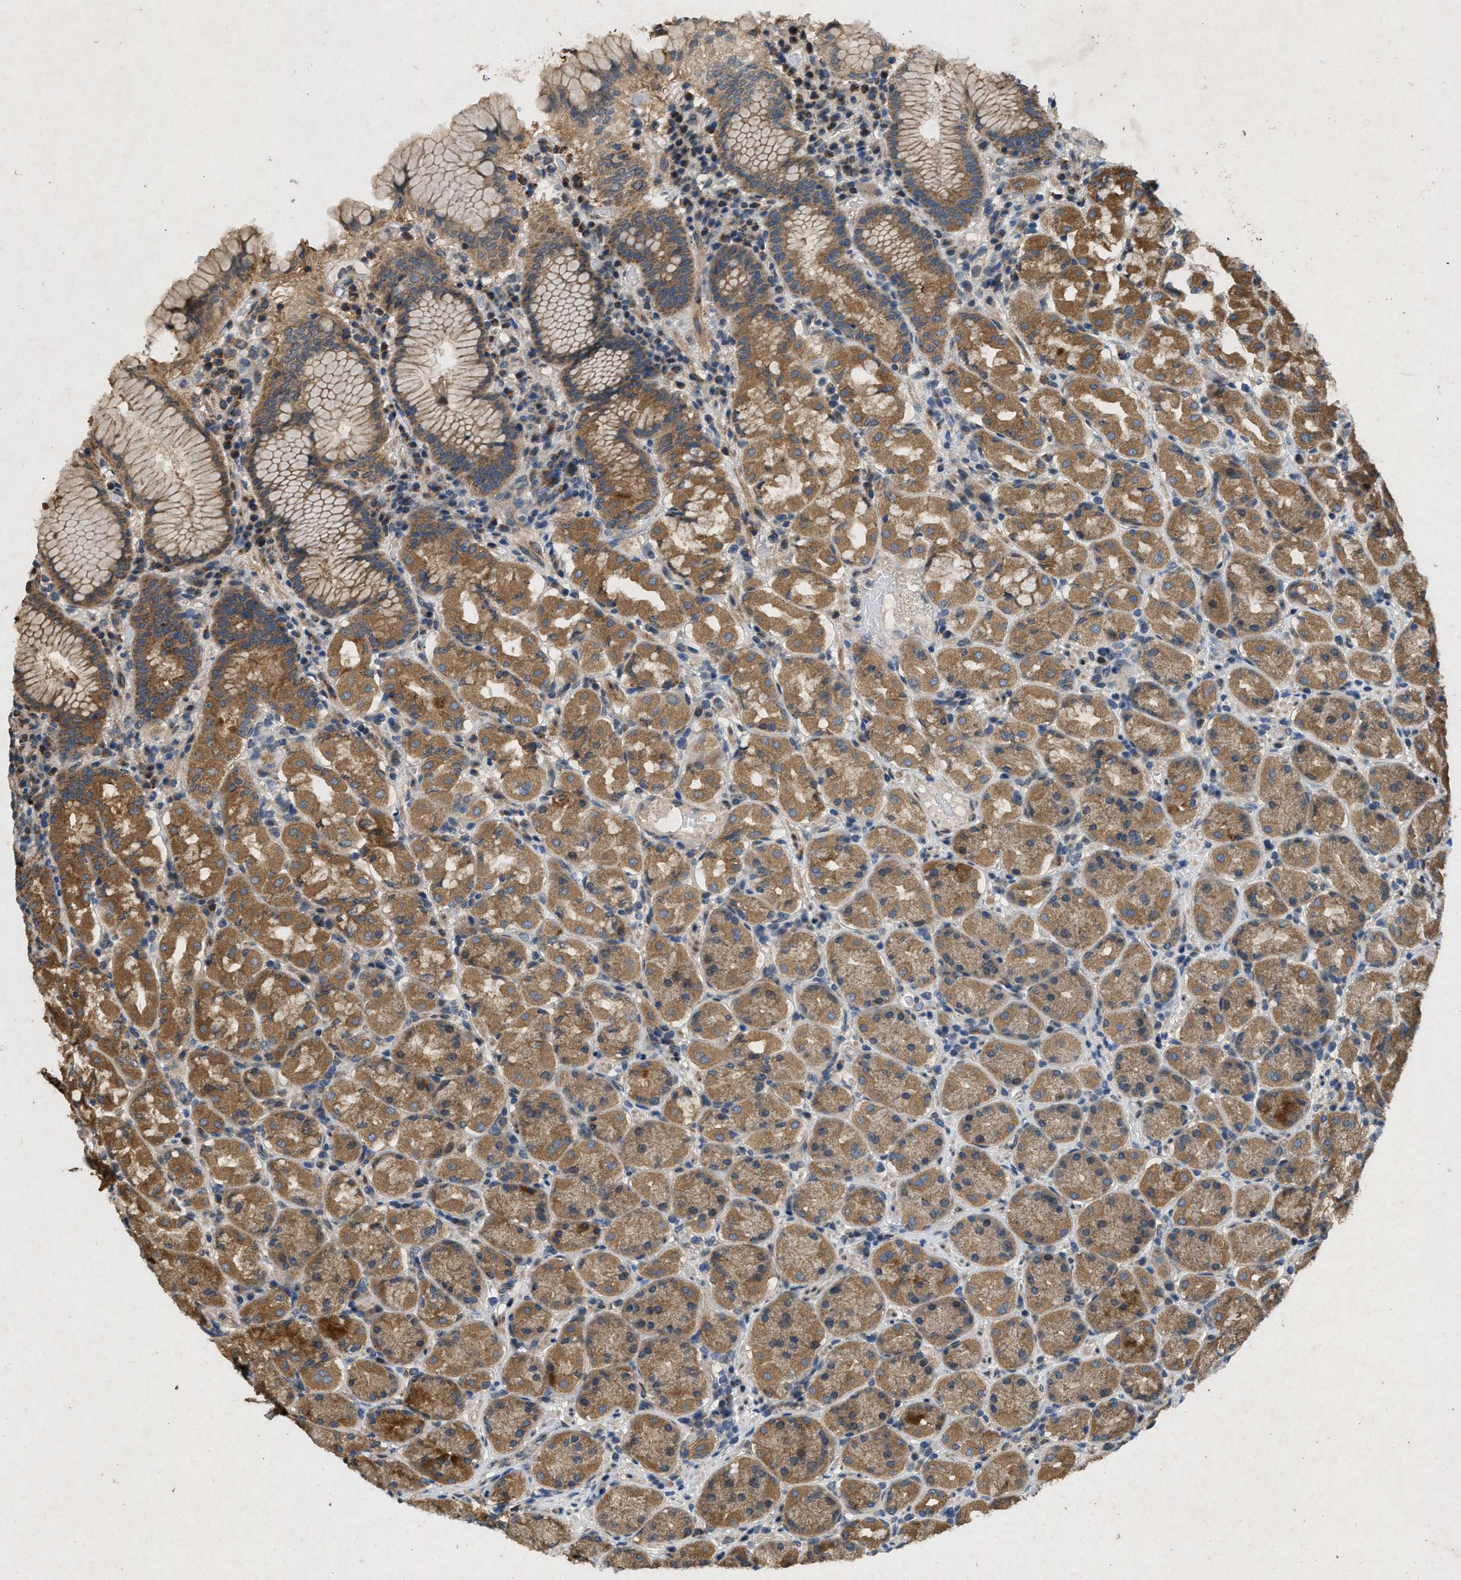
{"staining": {"intensity": "moderate", "quantity": ">75%", "location": "cytoplasmic/membranous"}, "tissue": "stomach", "cell_type": "Glandular cells", "image_type": "normal", "snomed": [{"axis": "morphology", "description": "Normal tissue, NOS"}, {"axis": "topography", "description": "Stomach"}, {"axis": "topography", "description": "Stomach, lower"}], "caption": "About >75% of glandular cells in unremarkable human stomach show moderate cytoplasmic/membranous protein staining as visualized by brown immunohistochemical staining.", "gene": "PRKG2", "patient": {"sex": "female", "age": 56}}